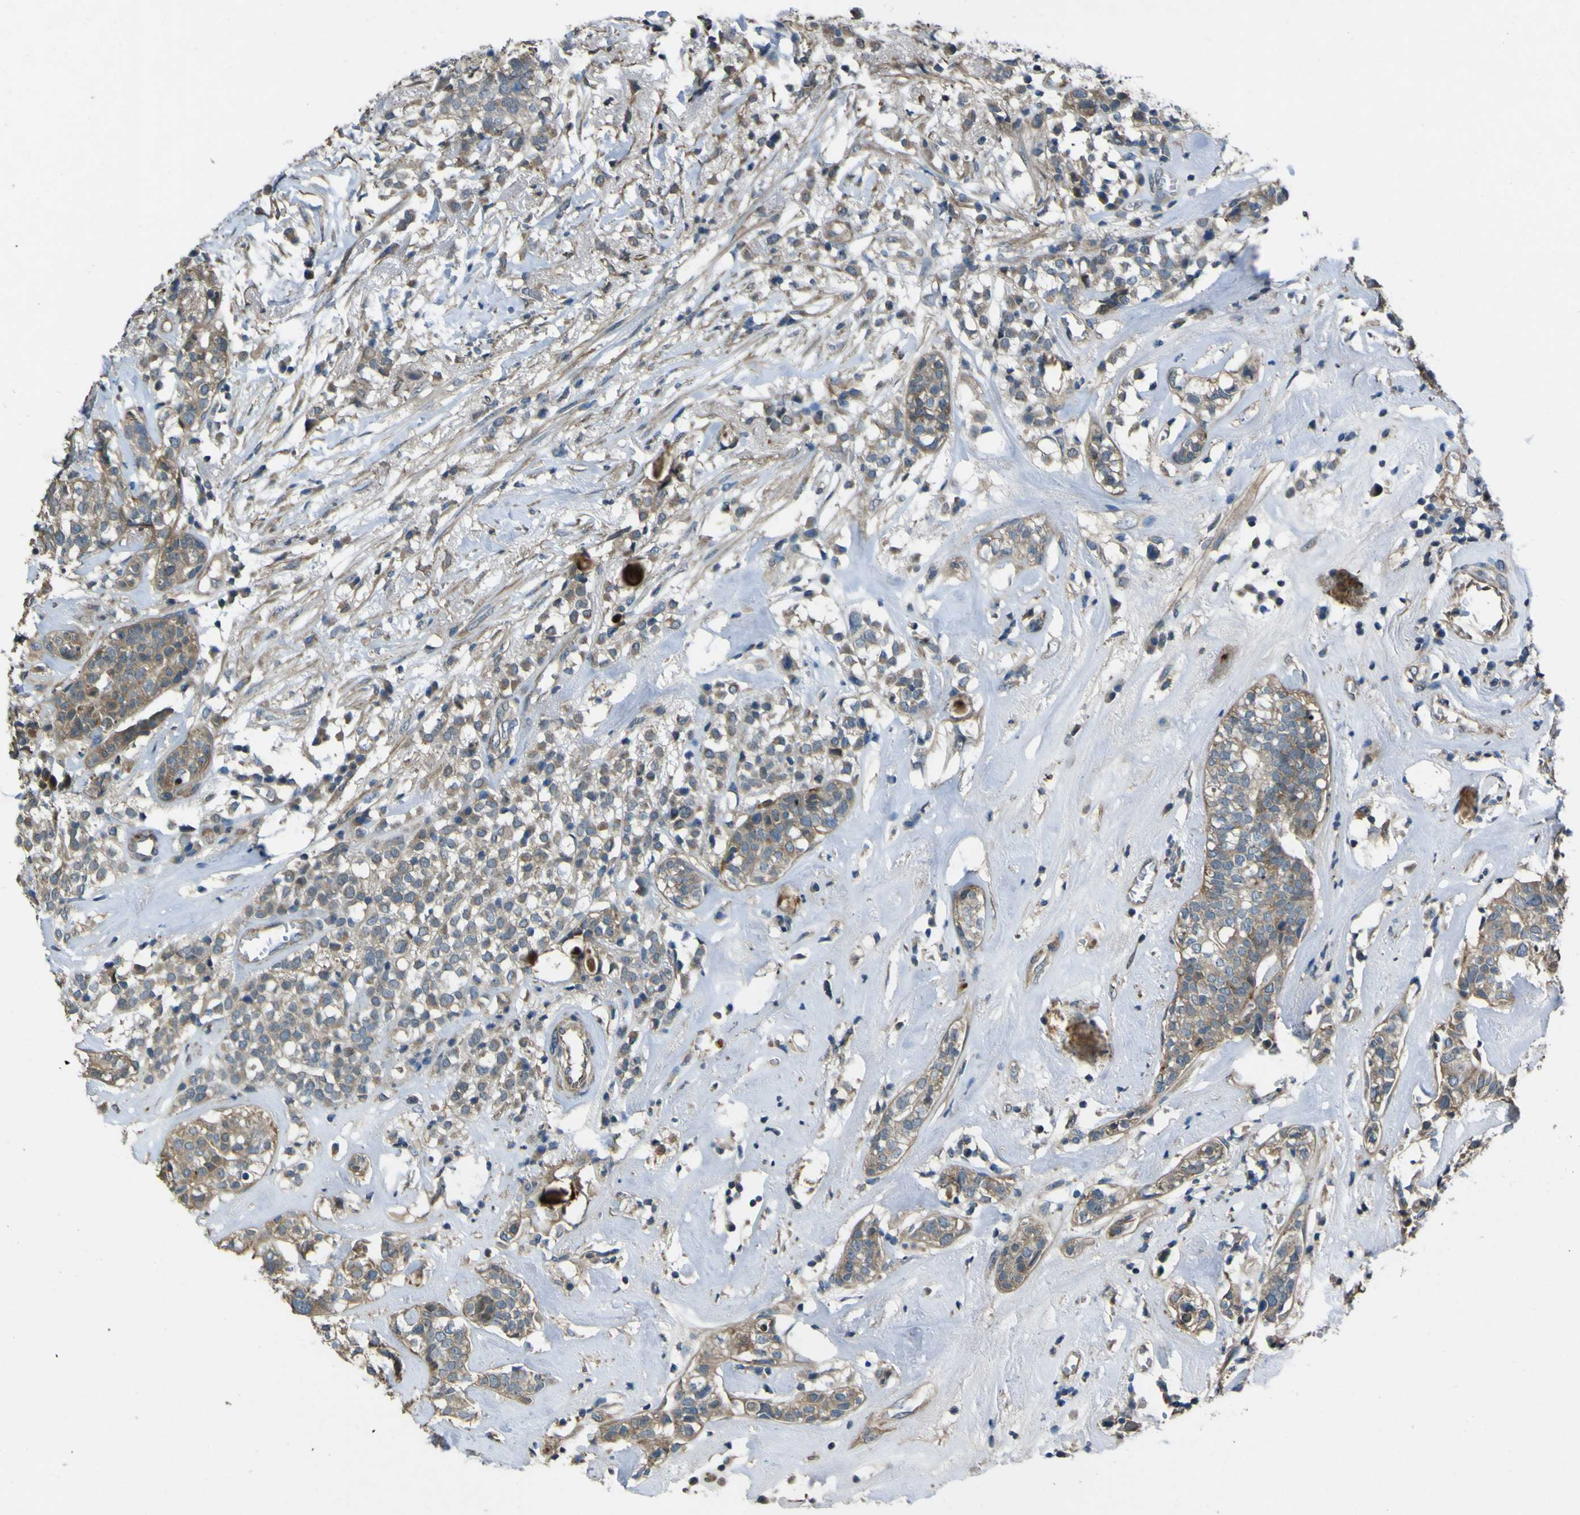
{"staining": {"intensity": "moderate", "quantity": "<25%", "location": "cytoplasmic/membranous"}, "tissue": "head and neck cancer", "cell_type": "Tumor cells", "image_type": "cancer", "snomed": [{"axis": "morphology", "description": "Adenocarcinoma, NOS"}, {"axis": "topography", "description": "Salivary gland"}, {"axis": "topography", "description": "Head-Neck"}], "caption": "Head and neck cancer (adenocarcinoma) stained for a protein (brown) exhibits moderate cytoplasmic/membranous positive positivity in about <25% of tumor cells.", "gene": "NAALADL2", "patient": {"sex": "female", "age": 65}}